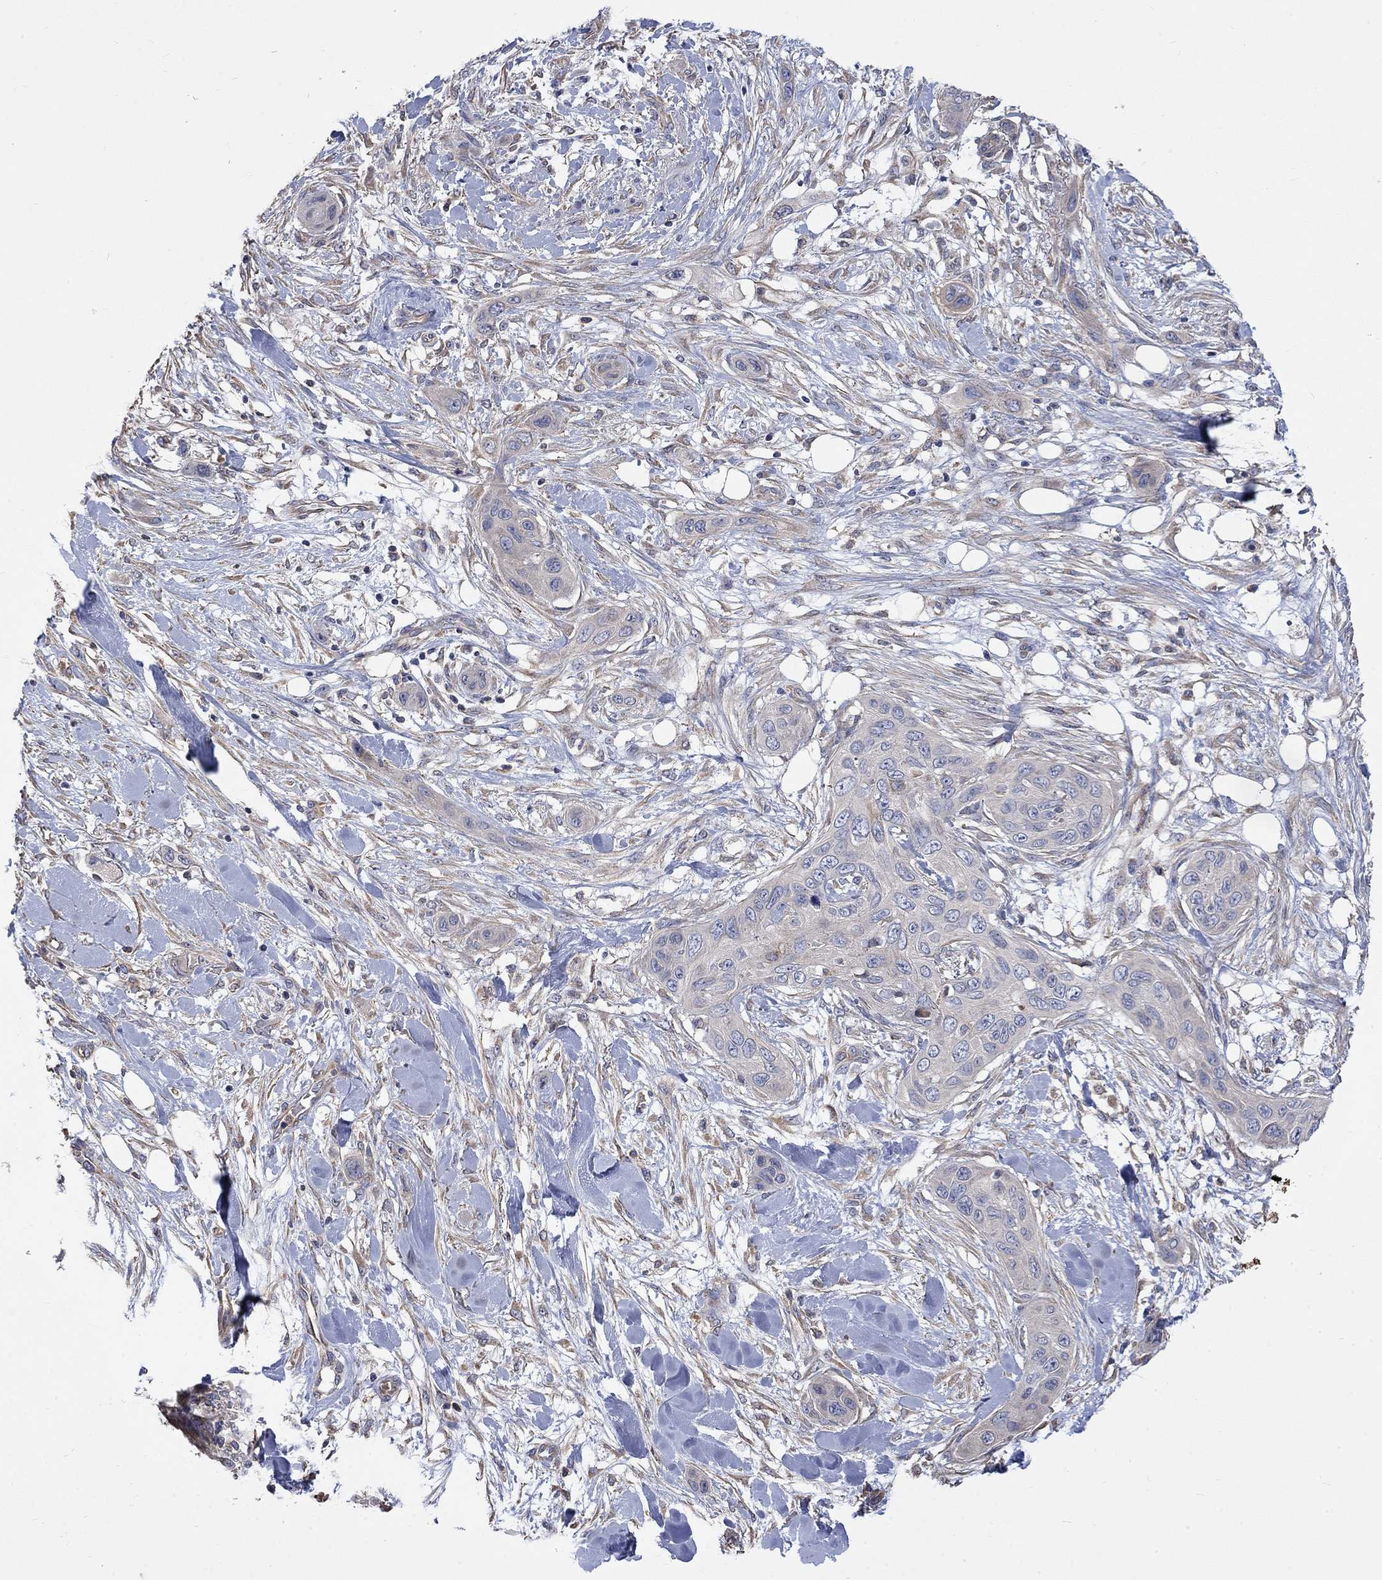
{"staining": {"intensity": "negative", "quantity": "none", "location": "none"}, "tissue": "skin cancer", "cell_type": "Tumor cells", "image_type": "cancer", "snomed": [{"axis": "morphology", "description": "Squamous cell carcinoma, NOS"}, {"axis": "topography", "description": "Skin"}], "caption": "High power microscopy image of an IHC photomicrograph of squamous cell carcinoma (skin), revealing no significant staining in tumor cells.", "gene": "CAMKK2", "patient": {"sex": "male", "age": 78}}